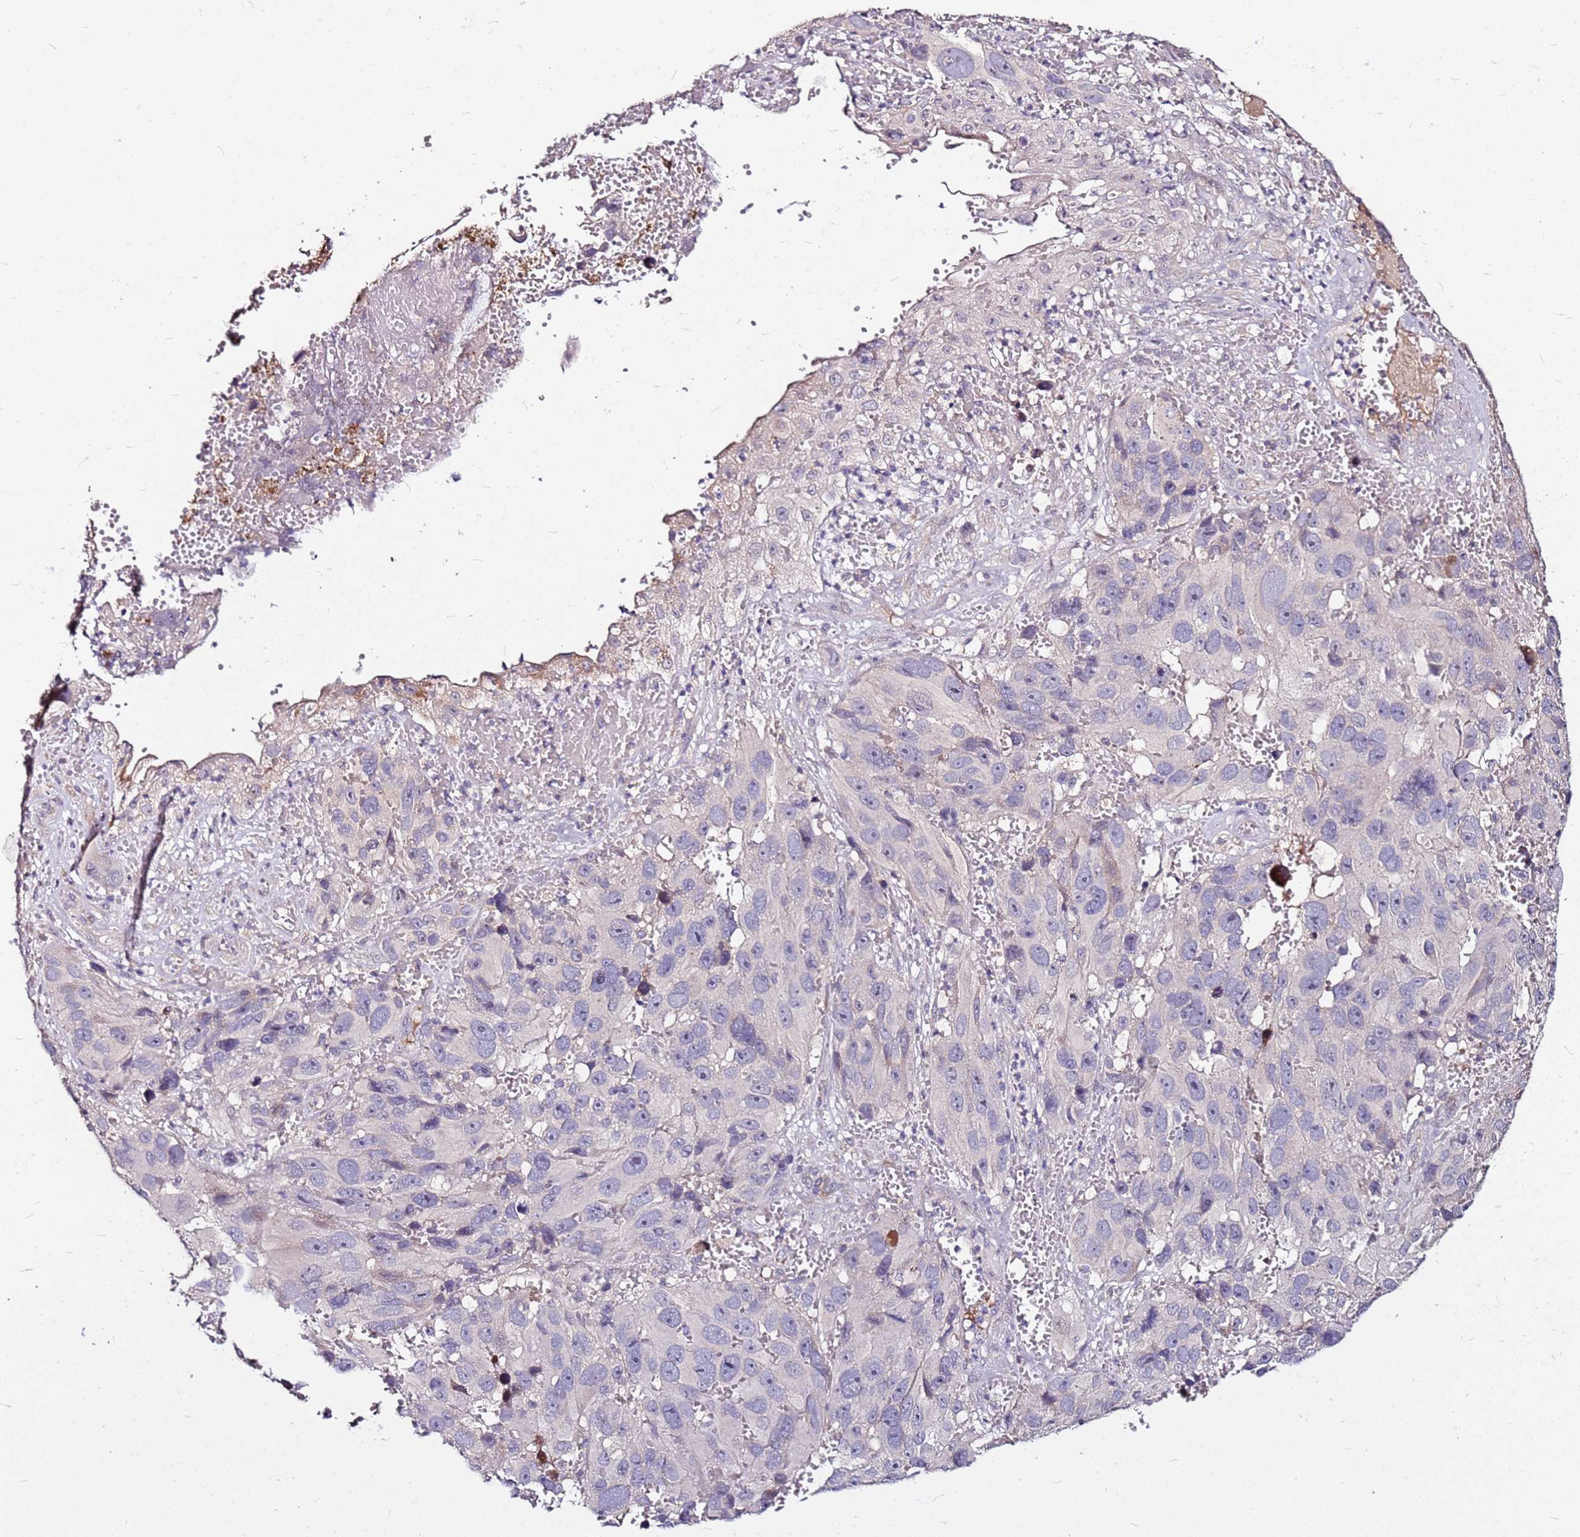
{"staining": {"intensity": "negative", "quantity": "none", "location": "none"}, "tissue": "melanoma", "cell_type": "Tumor cells", "image_type": "cancer", "snomed": [{"axis": "morphology", "description": "Malignant melanoma, NOS"}, {"axis": "topography", "description": "Skin"}], "caption": "Melanoma was stained to show a protein in brown. There is no significant expression in tumor cells.", "gene": "DCDC2C", "patient": {"sex": "male", "age": 84}}